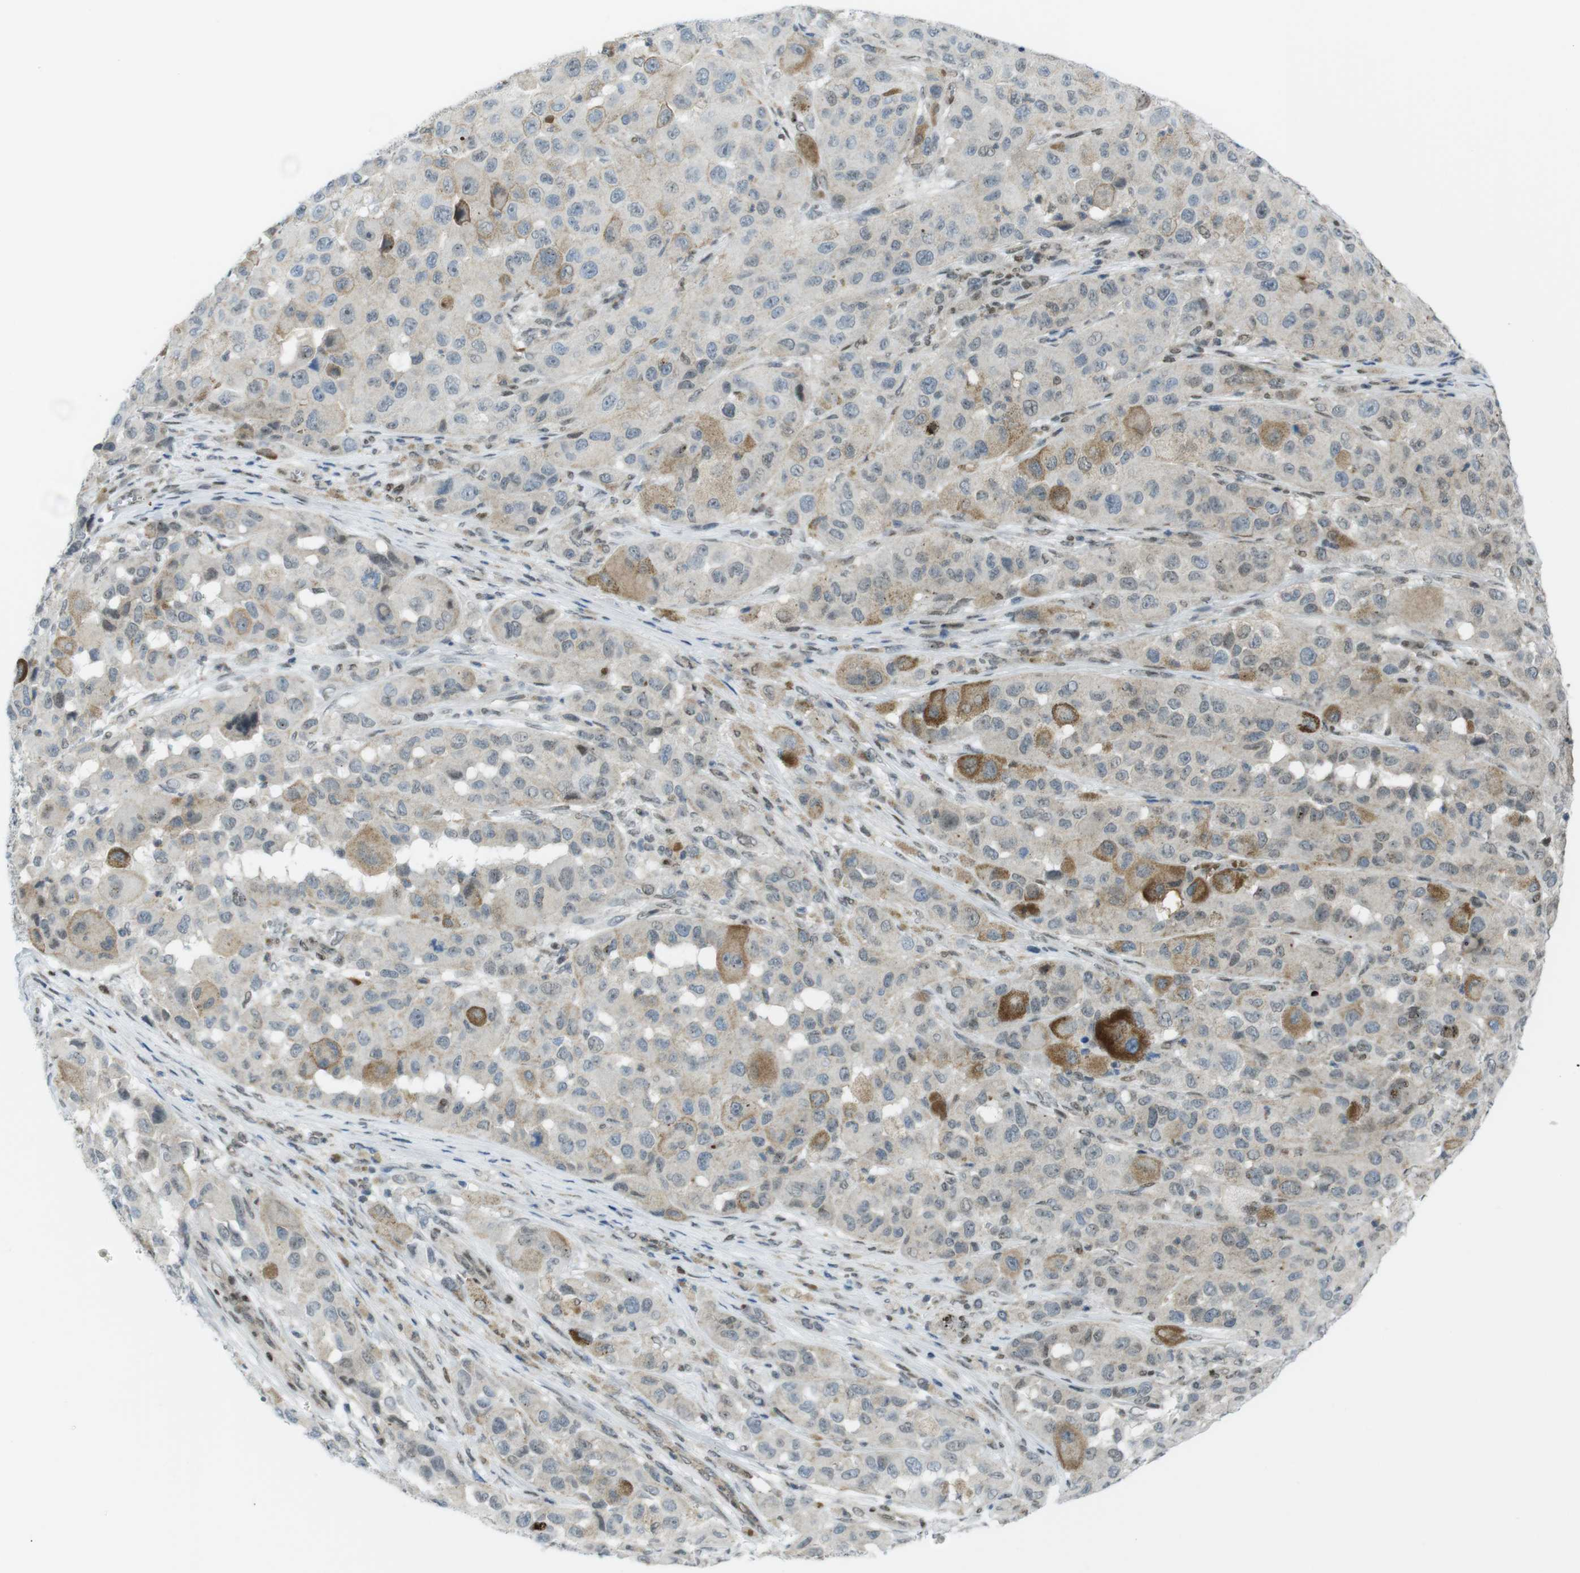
{"staining": {"intensity": "negative", "quantity": "none", "location": "none"}, "tissue": "melanoma", "cell_type": "Tumor cells", "image_type": "cancer", "snomed": [{"axis": "morphology", "description": "Malignant melanoma, NOS"}, {"axis": "topography", "description": "Skin"}], "caption": "Immunohistochemistry (IHC) photomicrograph of human malignant melanoma stained for a protein (brown), which exhibits no expression in tumor cells.", "gene": "UBB", "patient": {"sex": "male", "age": 96}}